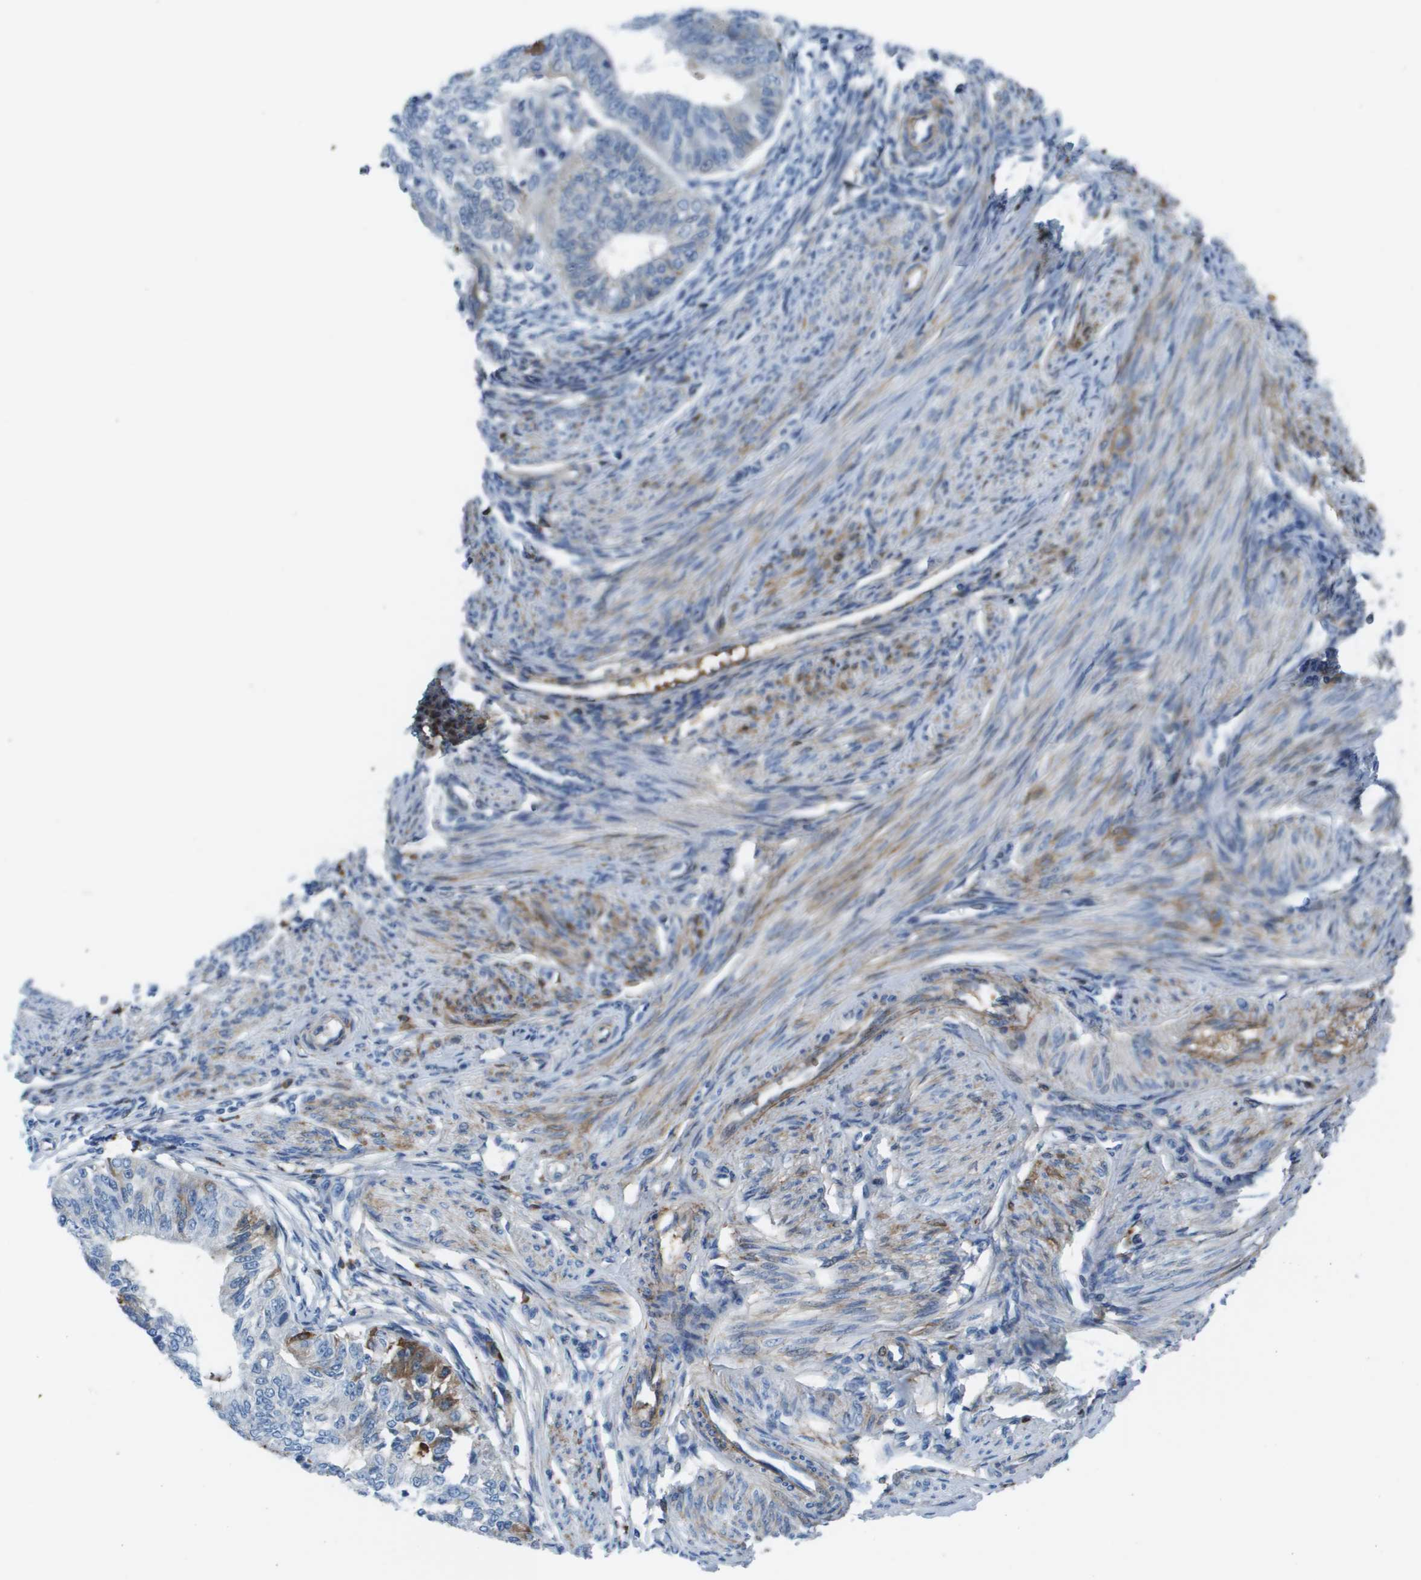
{"staining": {"intensity": "moderate", "quantity": "25%-75%", "location": "cytoplasmic/membranous"}, "tissue": "endometrial cancer", "cell_type": "Tumor cells", "image_type": "cancer", "snomed": [{"axis": "morphology", "description": "Adenocarcinoma, NOS"}, {"axis": "topography", "description": "Endometrium"}], "caption": "A medium amount of moderate cytoplasmic/membranous positivity is appreciated in approximately 25%-75% of tumor cells in adenocarcinoma (endometrial) tissue.", "gene": "VTN", "patient": {"sex": "female", "age": 32}}